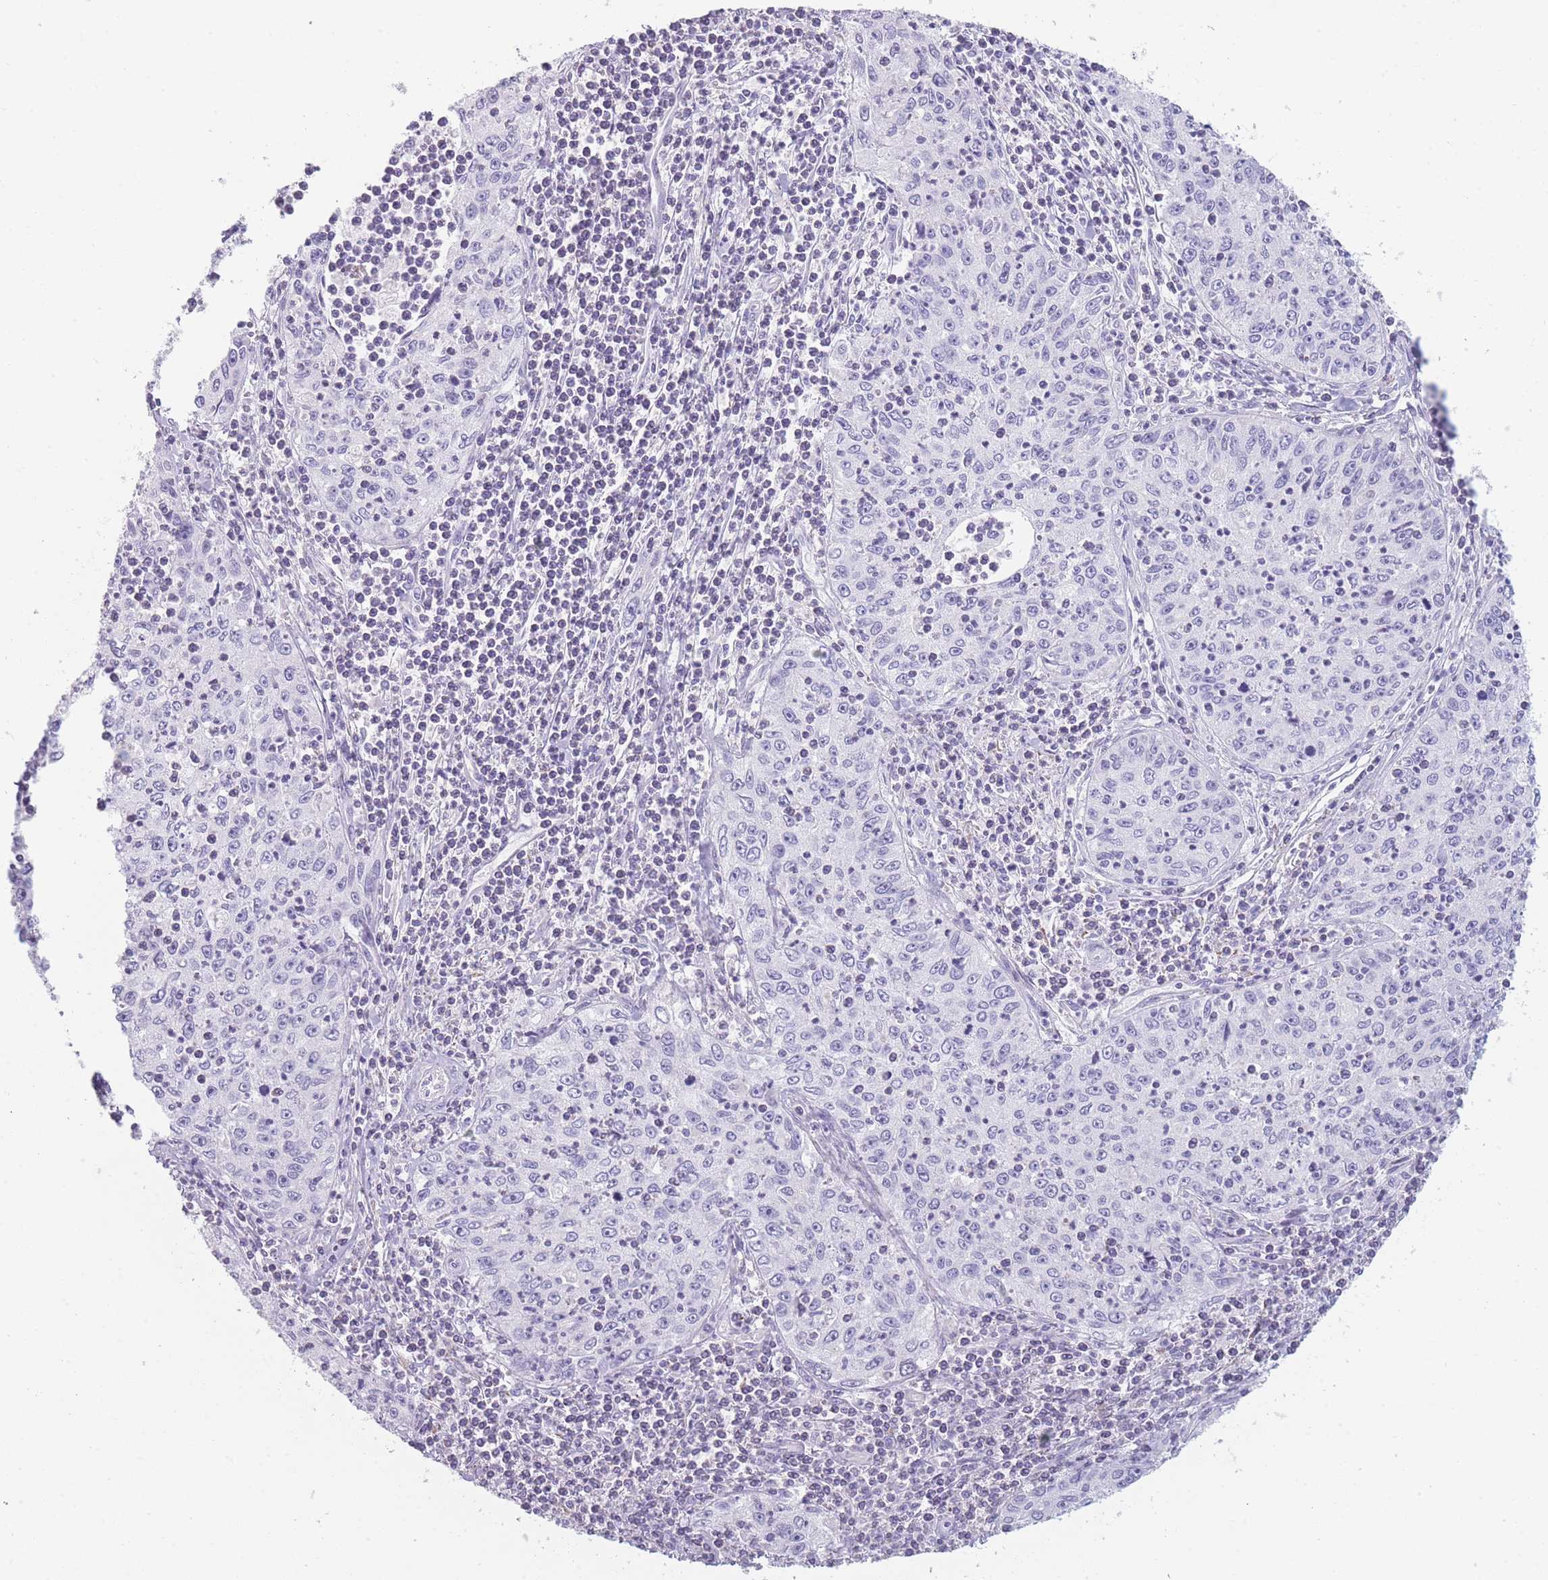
{"staining": {"intensity": "negative", "quantity": "none", "location": "none"}, "tissue": "cervical cancer", "cell_type": "Tumor cells", "image_type": "cancer", "snomed": [{"axis": "morphology", "description": "Squamous cell carcinoma, NOS"}, {"axis": "topography", "description": "Cervix"}], "caption": "This image is of cervical cancer stained with immunohistochemistry to label a protein in brown with the nuclei are counter-stained blue. There is no staining in tumor cells. The staining was performed using DAB to visualize the protein expression in brown, while the nuclei were stained in blue with hematoxylin (Magnification: 20x).", "gene": "GPR12", "patient": {"sex": "female", "age": 30}}